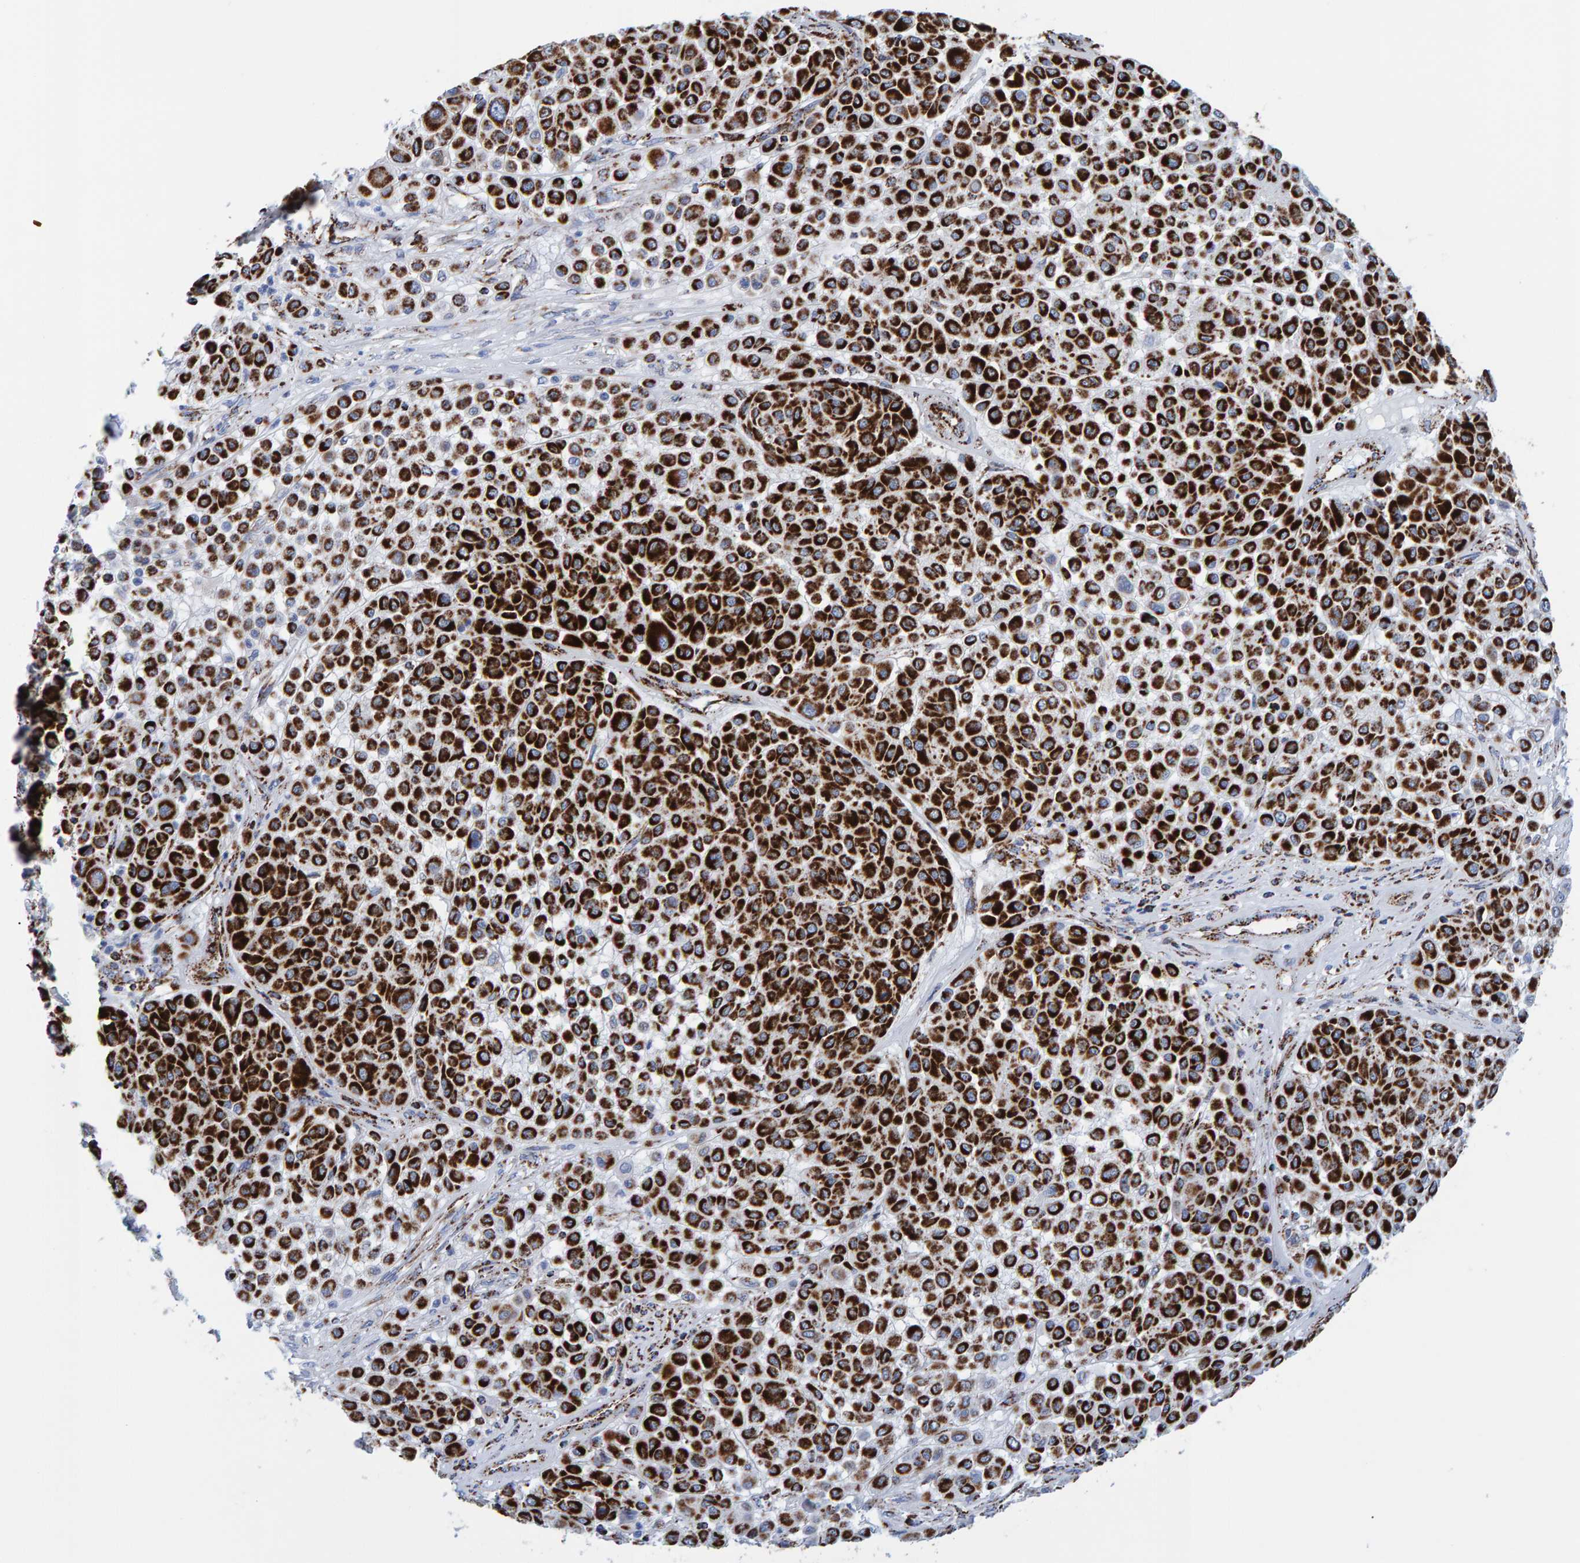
{"staining": {"intensity": "strong", "quantity": ">75%", "location": "cytoplasmic/membranous"}, "tissue": "melanoma", "cell_type": "Tumor cells", "image_type": "cancer", "snomed": [{"axis": "morphology", "description": "Malignant melanoma, Metastatic site"}, {"axis": "topography", "description": "Soft tissue"}], "caption": "Protein expression analysis of human malignant melanoma (metastatic site) reveals strong cytoplasmic/membranous staining in approximately >75% of tumor cells. The protein of interest is shown in brown color, while the nuclei are stained blue.", "gene": "ENSG00000262660", "patient": {"sex": "male", "age": 41}}